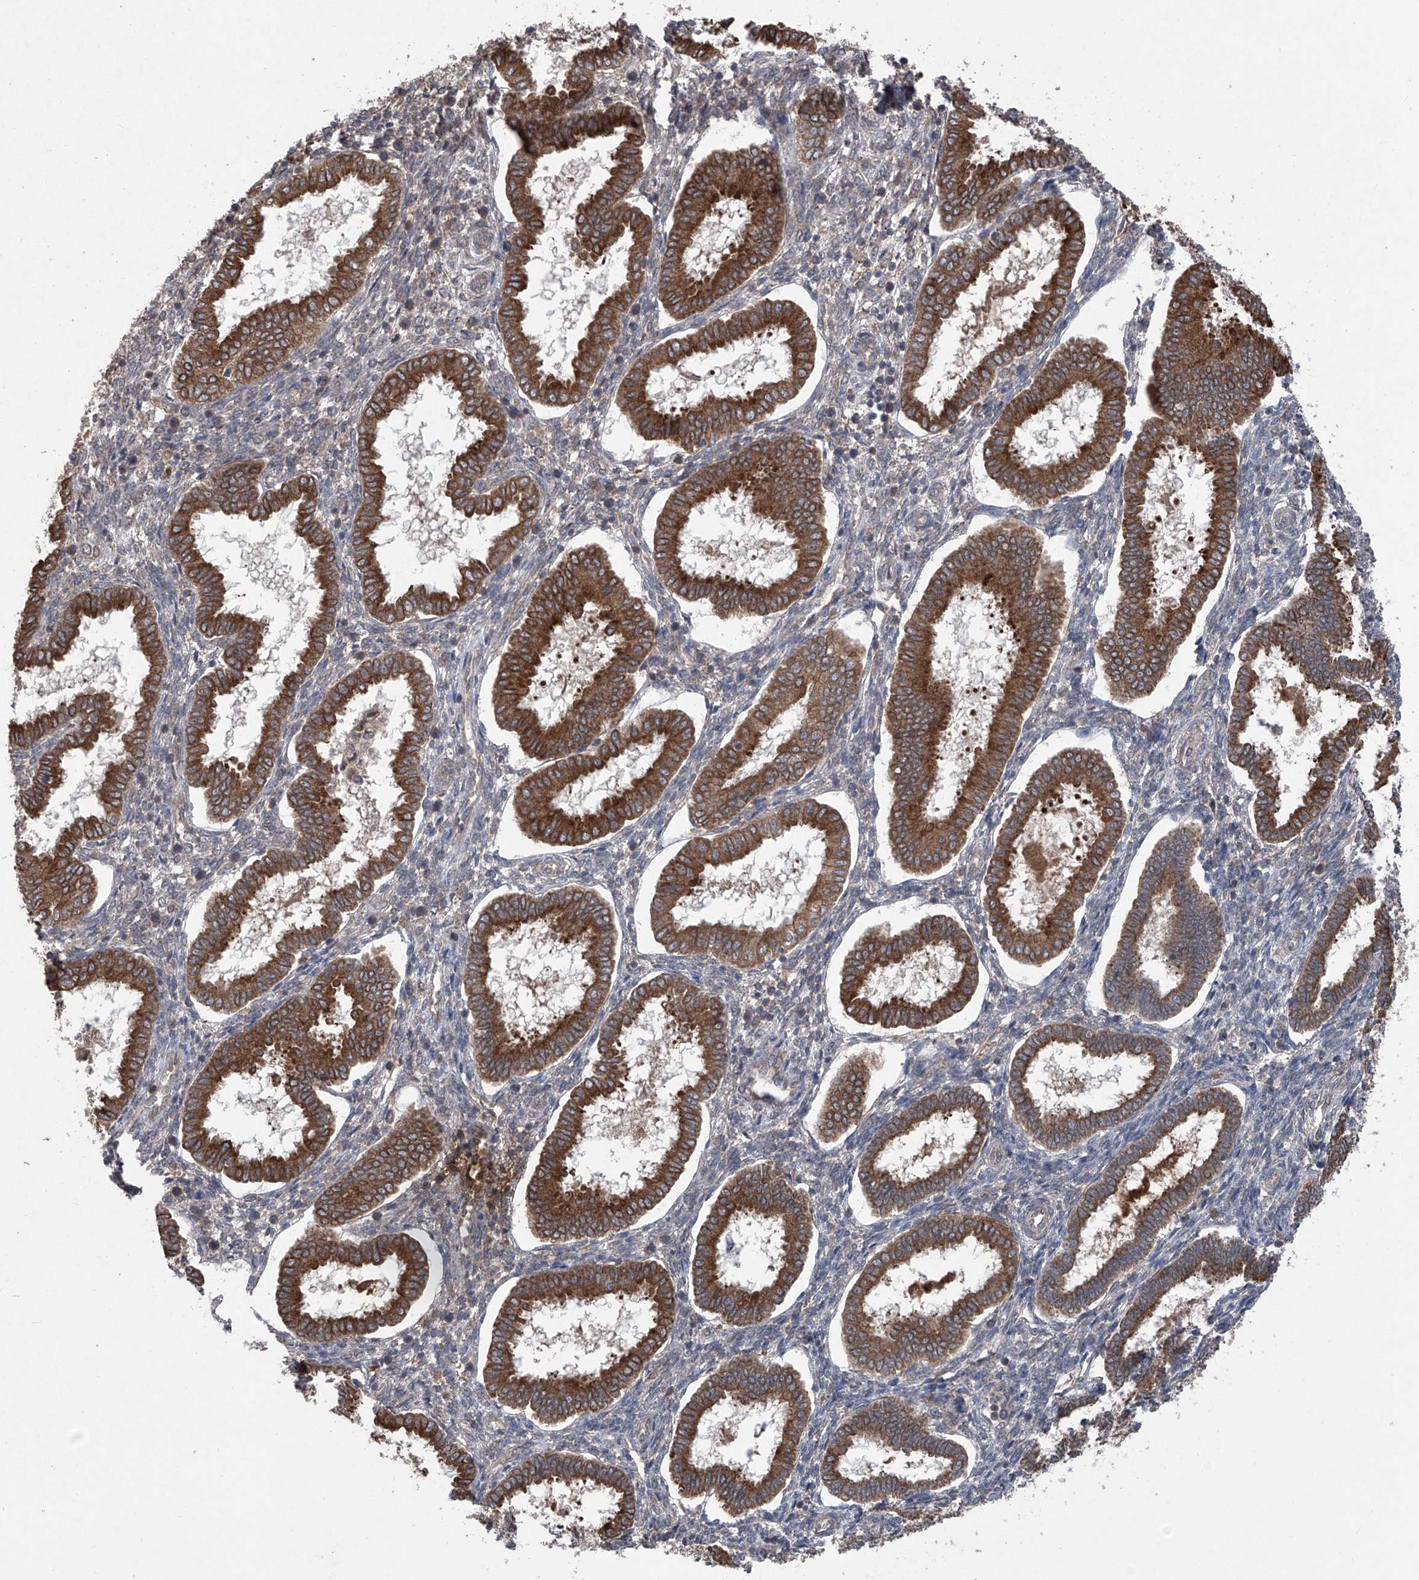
{"staining": {"intensity": "weak", "quantity": "<25%", "location": "cytoplasmic/membranous"}, "tissue": "endometrium", "cell_type": "Cells in endometrial stroma", "image_type": "normal", "snomed": [{"axis": "morphology", "description": "Normal tissue, NOS"}, {"axis": "topography", "description": "Endometrium"}], "caption": "Immunohistochemical staining of benign human endometrium displays no significant expression in cells in endometrial stroma. (IHC, brightfield microscopy, high magnification).", "gene": "SUMF2", "patient": {"sex": "female", "age": 24}}